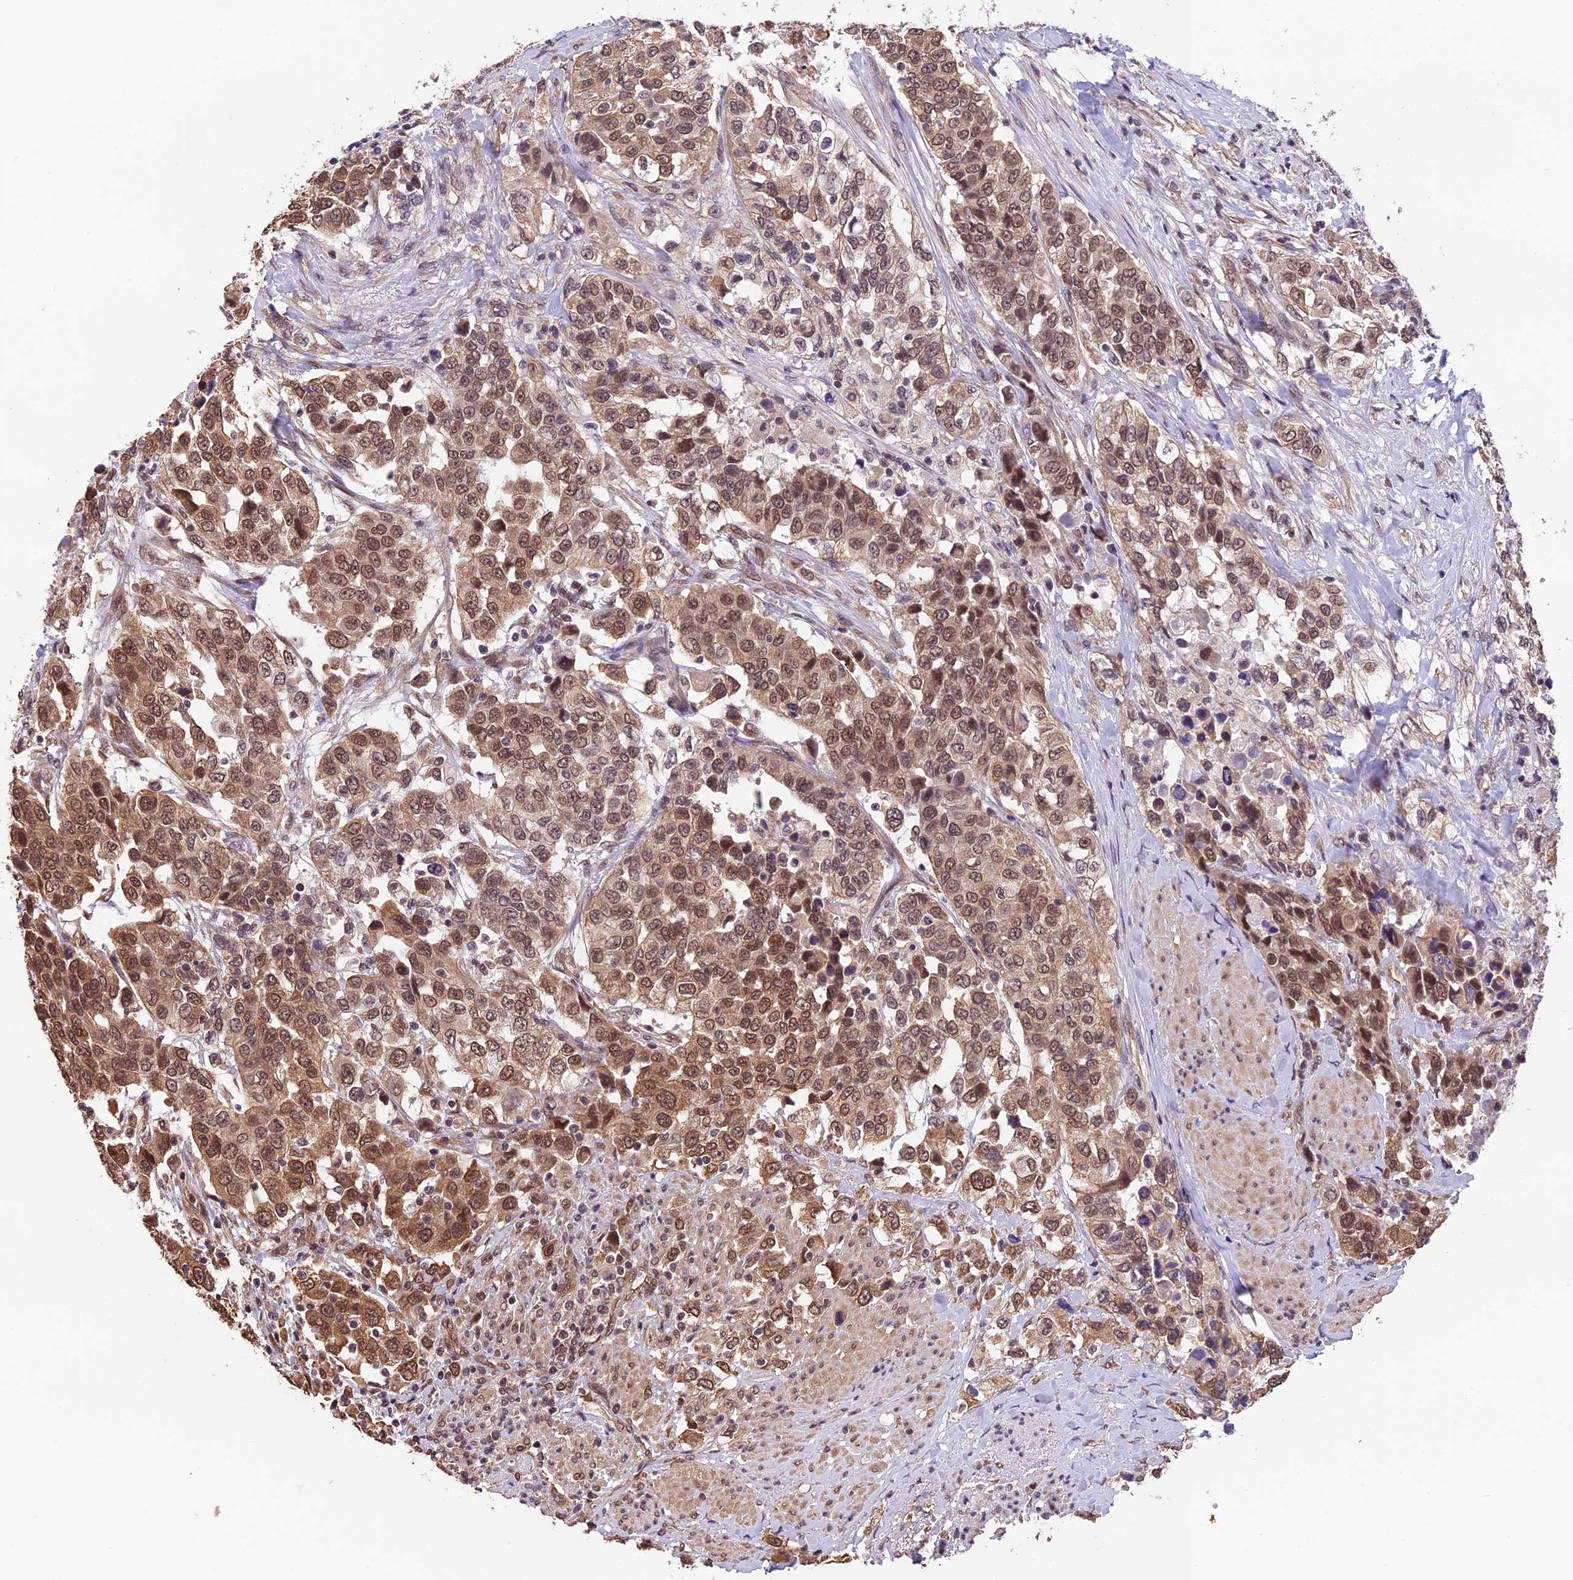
{"staining": {"intensity": "moderate", "quantity": ">75%", "location": "cytoplasmic/membranous,nuclear"}, "tissue": "urothelial cancer", "cell_type": "Tumor cells", "image_type": "cancer", "snomed": [{"axis": "morphology", "description": "Urothelial carcinoma, High grade"}, {"axis": "topography", "description": "Urinary bladder"}], "caption": "High-grade urothelial carcinoma tissue displays moderate cytoplasmic/membranous and nuclear expression in approximately >75% of tumor cells, visualized by immunohistochemistry.", "gene": "ZC3H4", "patient": {"sex": "female", "age": 80}}